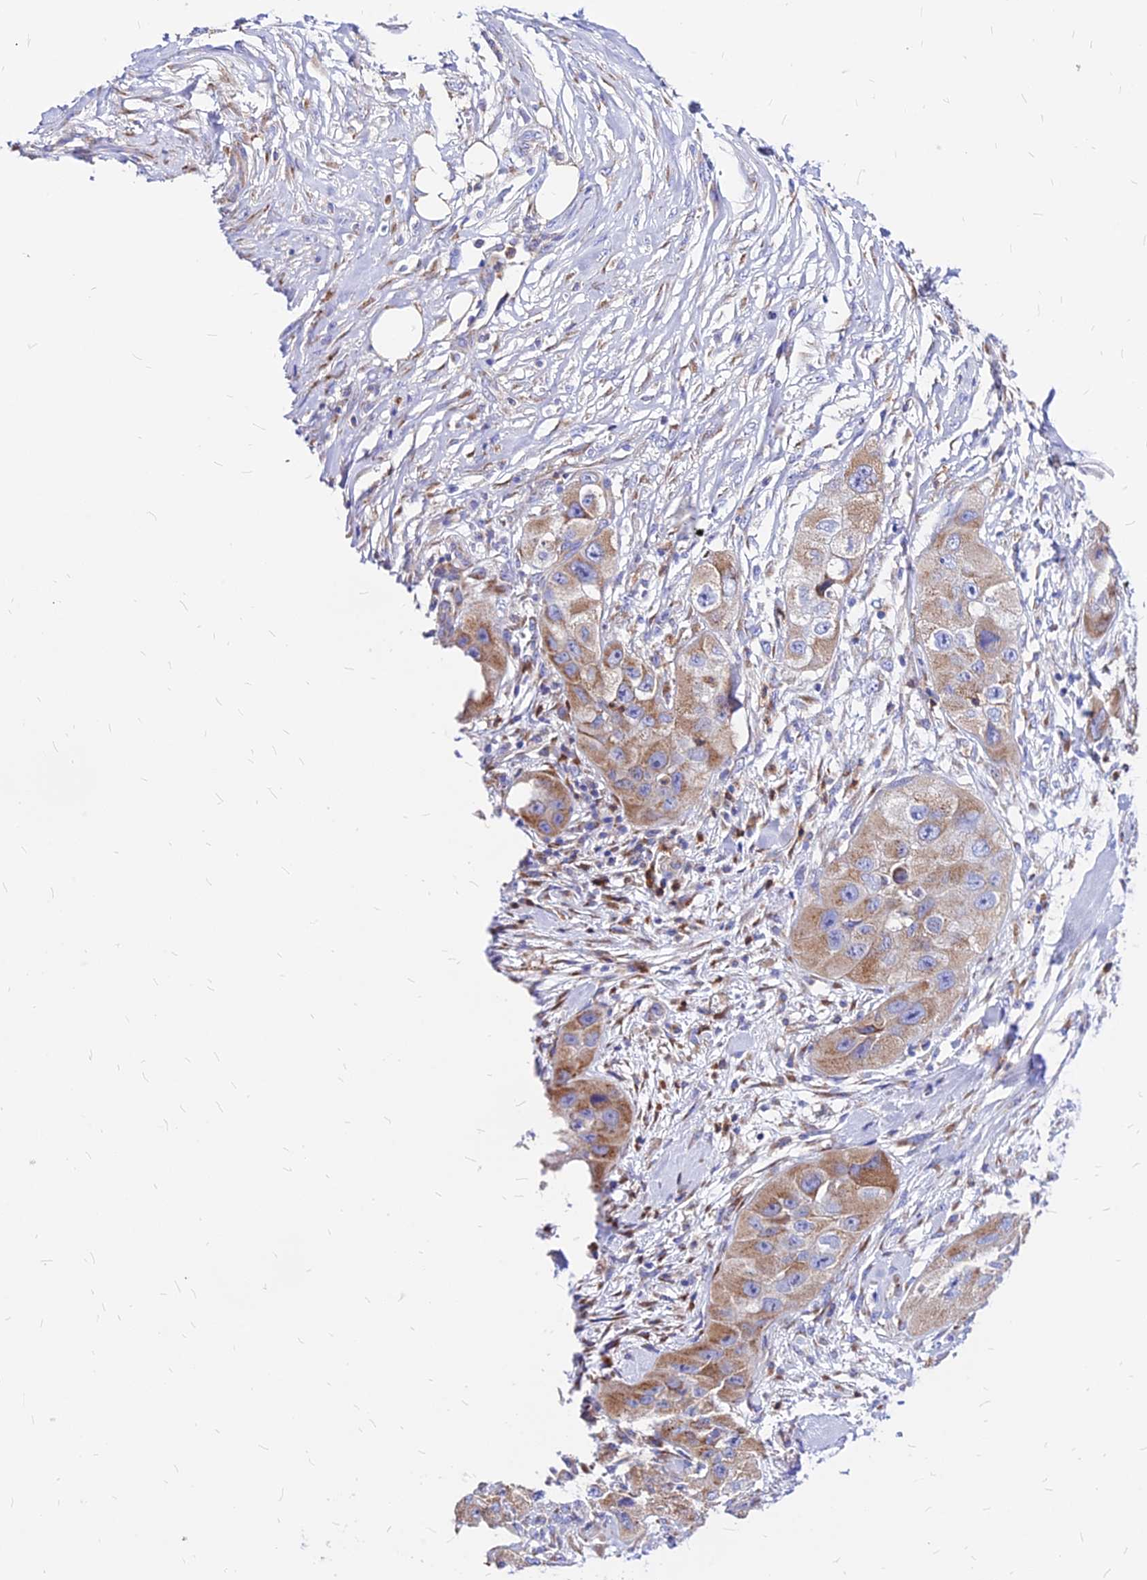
{"staining": {"intensity": "moderate", "quantity": ">75%", "location": "cytoplasmic/membranous"}, "tissue": "skin cancer", "cell_type": "Tumor cells", "image_type": "cancer", "snomed": [{"axis": "morphology", "description": "Squamous cell carcinoma, NOS"}, {"axis": "topography", "description": "Skin"}, {"axis": "topography", "description": "Subcutis"}], "caption": "The micrograph shows immunohistochemical staining of skin cancer. There is moderate cytoplasmic/membranous expression is present in approximately >75% of tumor cells.", "gene": "MRPL3", "patient": {"sex": "male", "age": 73}}